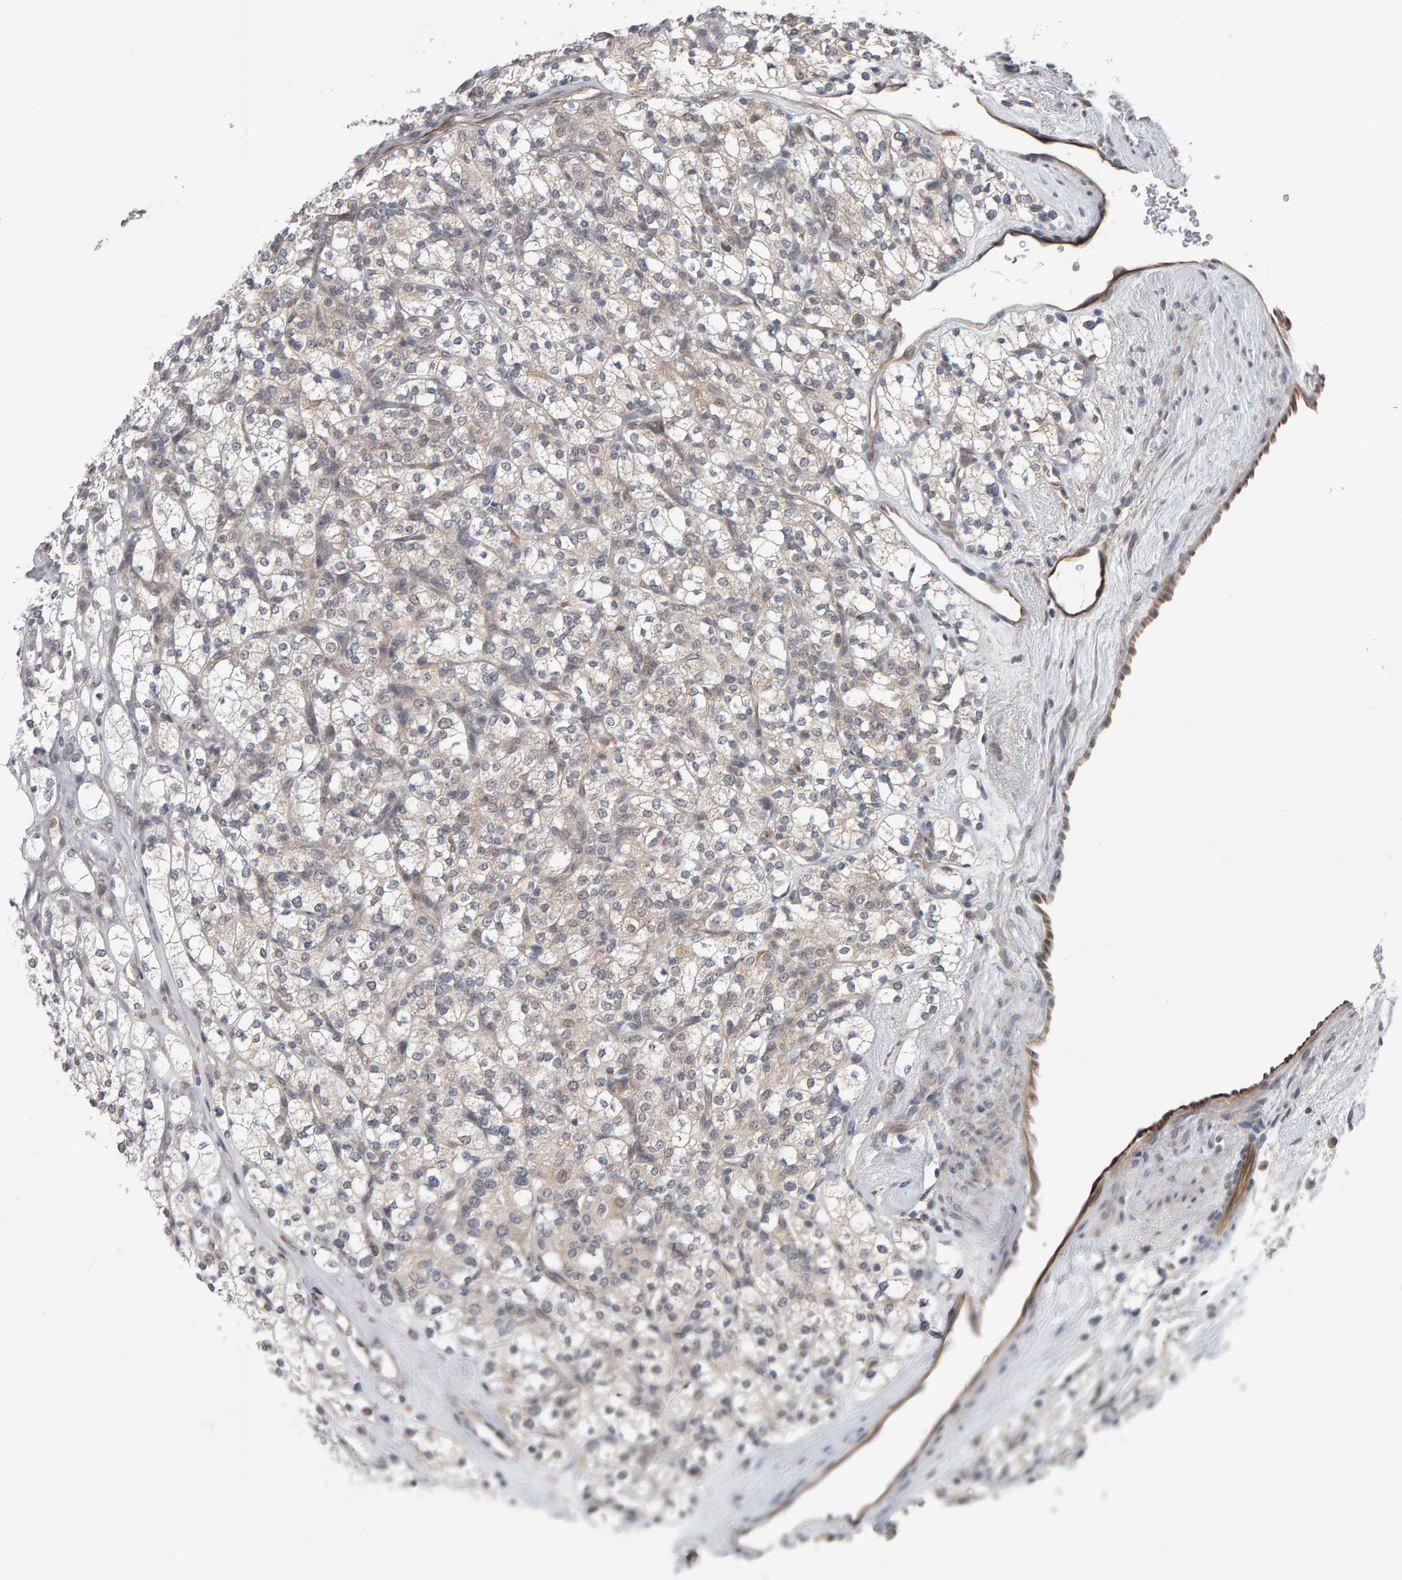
{"staining": {"intensity": "negative", "quantity": "none", "location": "none"}, "tissue": "renal cancer", "cell_type": "Tumor cells", "image_type": "cancer", "snomed": [{"axis": "morphology", "description": "Adenocarcinoma, NOS"}, {"axis": "topography", "description": "Kidney"}], "caption": "Protein analysis of renal adenocarcinoma shows no significant positivity in tumor cells.", "gene": "DAP3", "patient": {"sex": "male", "age": 77}}